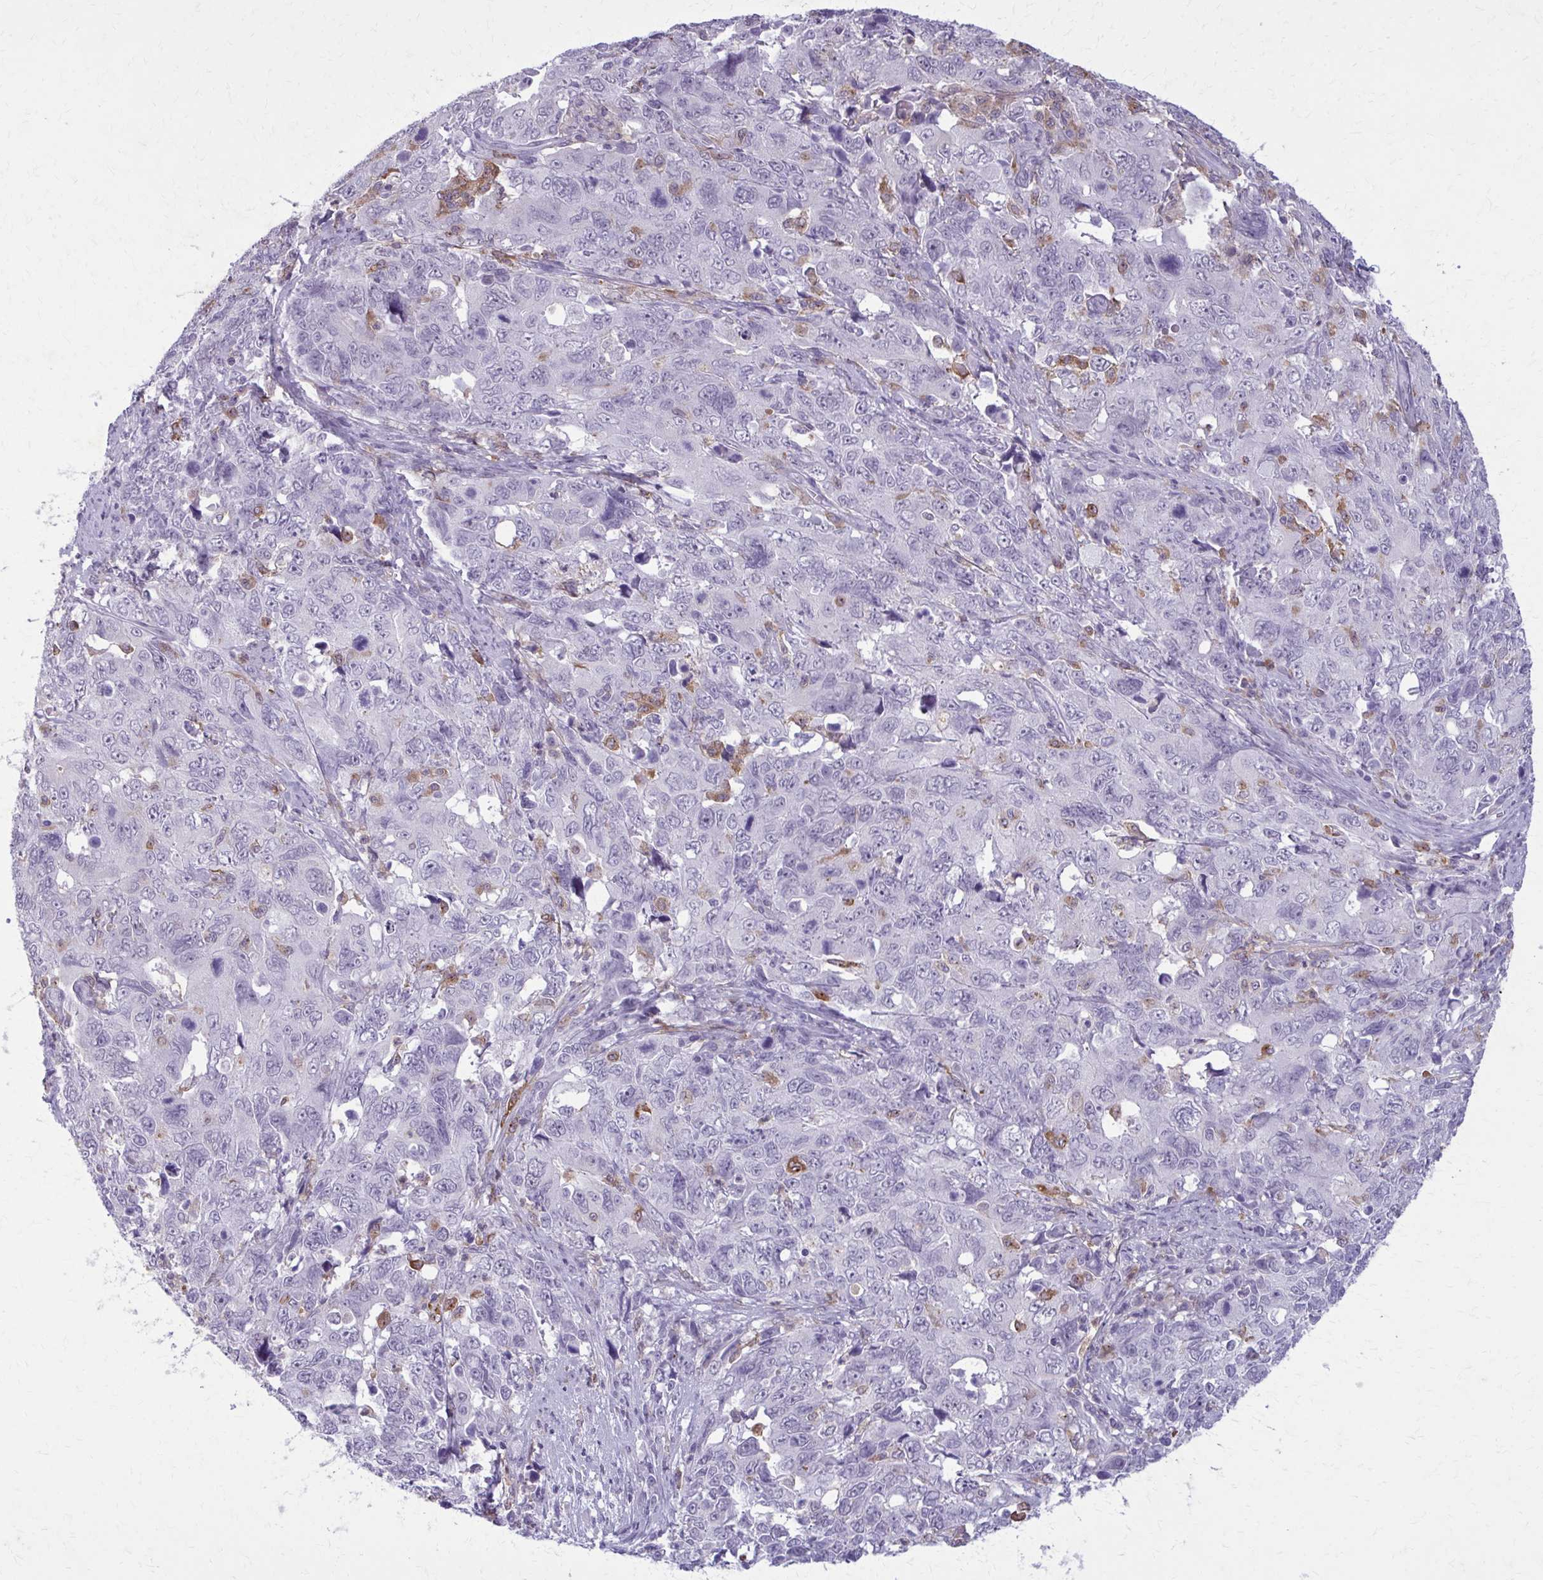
{"staining": {"intensity": "negative", "quantity": "none", "location": "none"}, "tissue": "cervical cancer", "cell_type": "Tumor cells", "image_type": "cancer", "snomed": [{"axis": "morphology", "description": "Adenocarcinoma, NOS"}, {"axis": "topography", "description": "Cervix"}], "caption": "The photomicrograph exhibits no staining of tumor cells in cervical cancer.", "gene": "CARD9", "patient": {"sex": "female", "age": 63}}